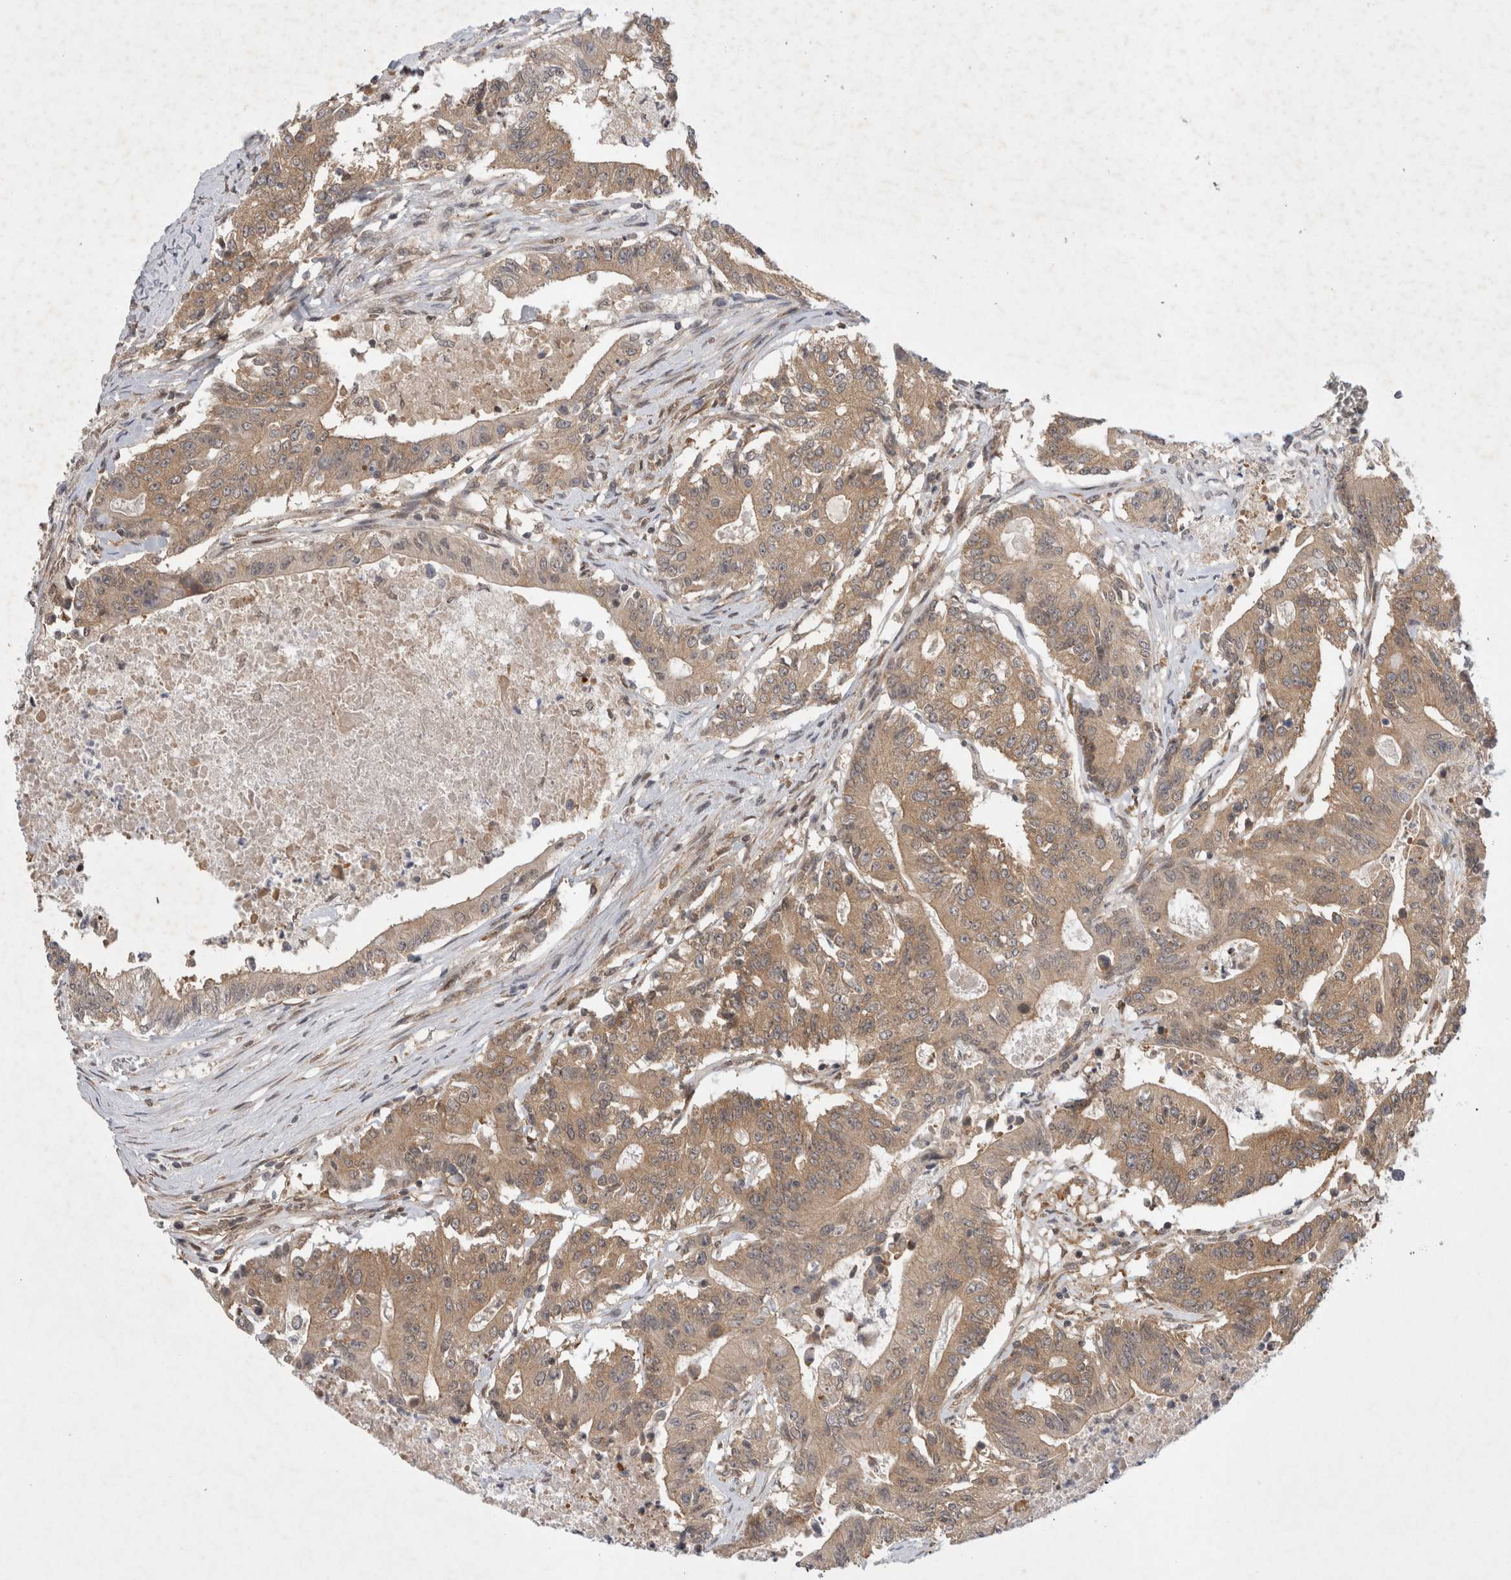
{"staining": {"intensity": "moderate", "quantity": ">75%", "location": "cytoplasmic/membranous"}, "tissue": "colorectal cancer", "cell_type": "Tumor cells", "image_type": "cancer", "snomed": [{"axis": "morphology", "description": "Adenocarcinoma, NOS"}, {"axis": "topography", "description": "Colon"}], "caption": "About >75% of tumor cells in colorectal cancer show moderate cytoplasmic/membranous protein expression as visualized by brown immunohistochemical staining.", "gene": "EIF3E", "patient": {"sex": "female", "age": 77}}